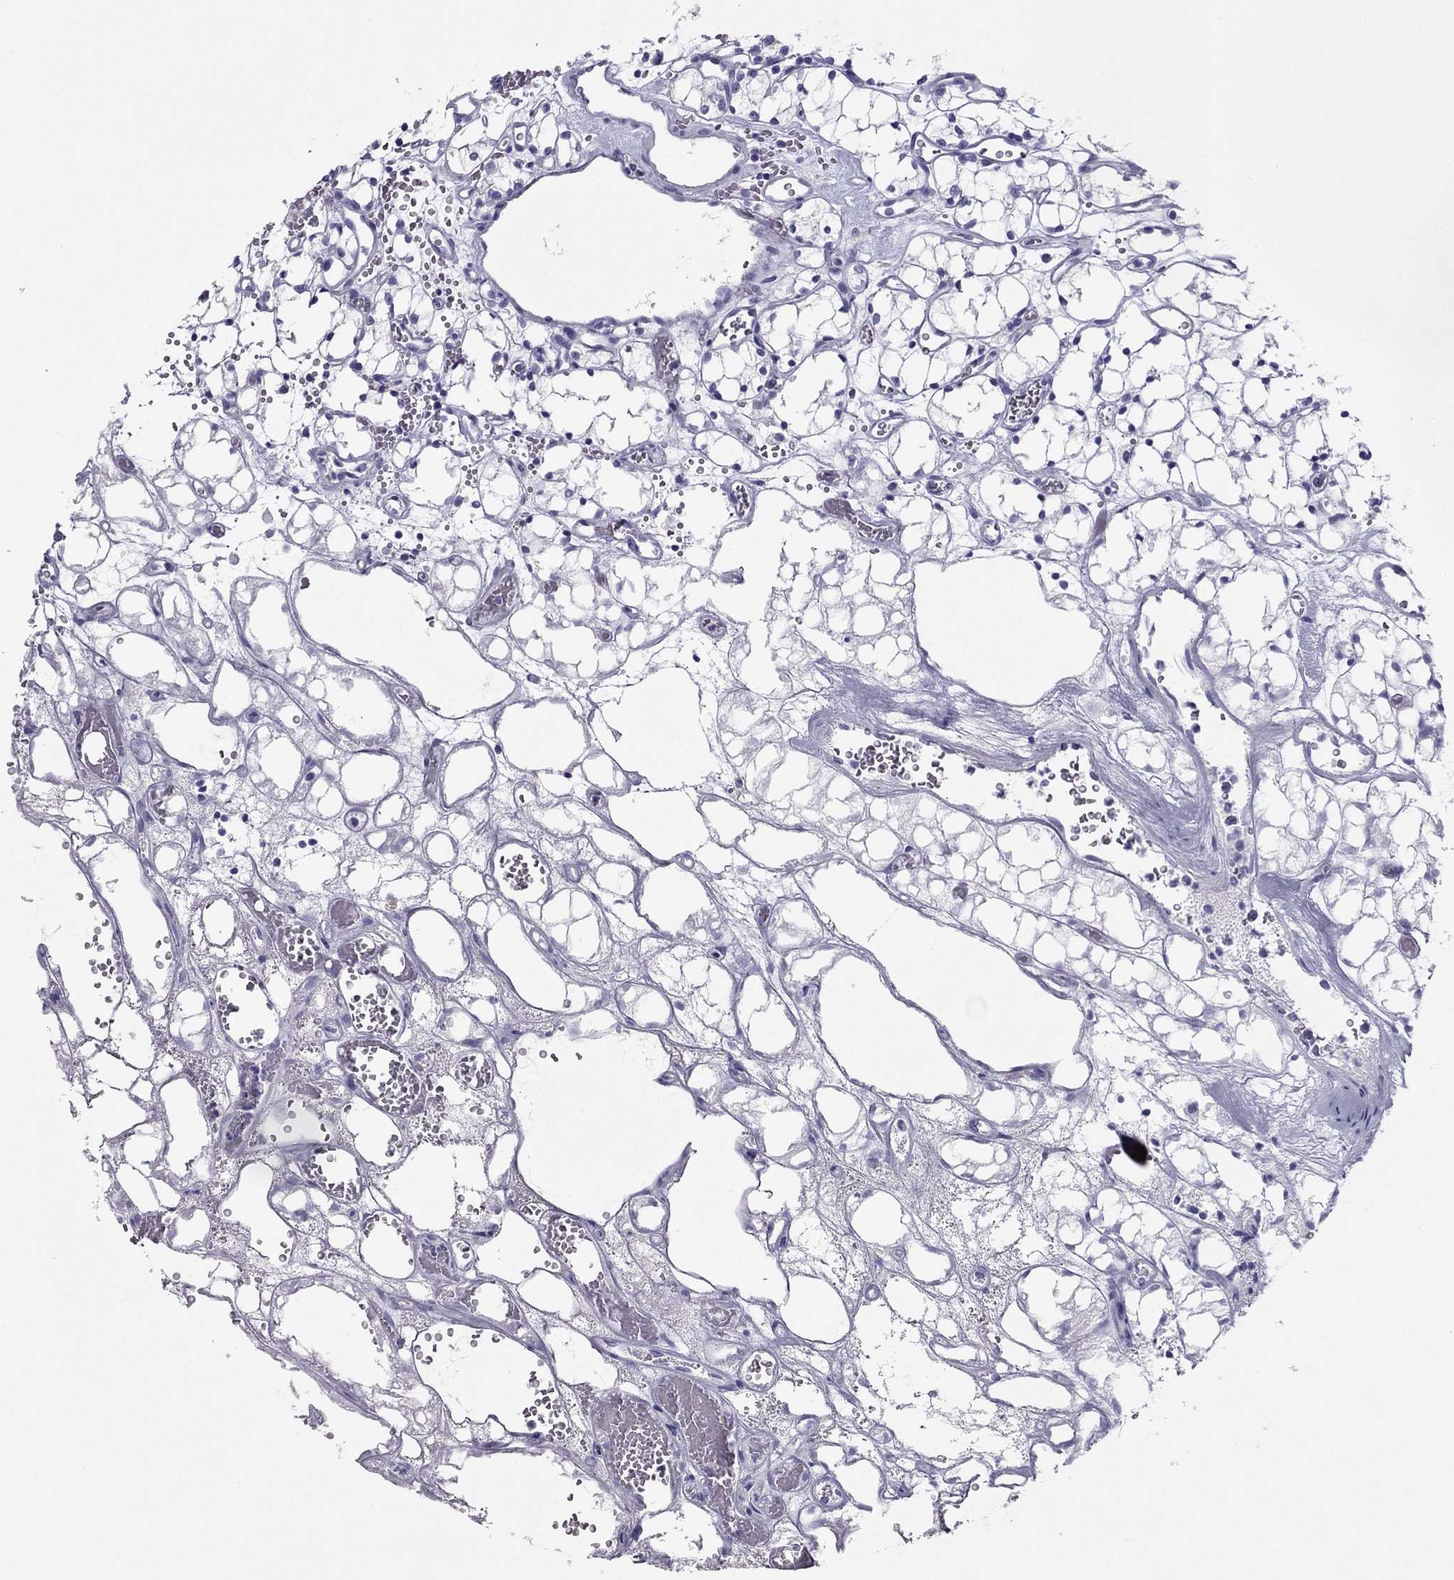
{"staining": {"intensity": "negative", "quantity": "none", "location": "none"}, "tissue": "renal cancer", "cell_type": "Tumor cells", "image_type": "cancer", "snomed": [{"axis": "morphology", "description": "Adenocarcinoma, NOS"}, {"axis": "topography", "description": "Kidney"}], "caption": "There is no significant positivity in tumor cells of renal adenocarcinoma.", "gene": "MAEL", "patient": {"sex": "female", "age": 69}}